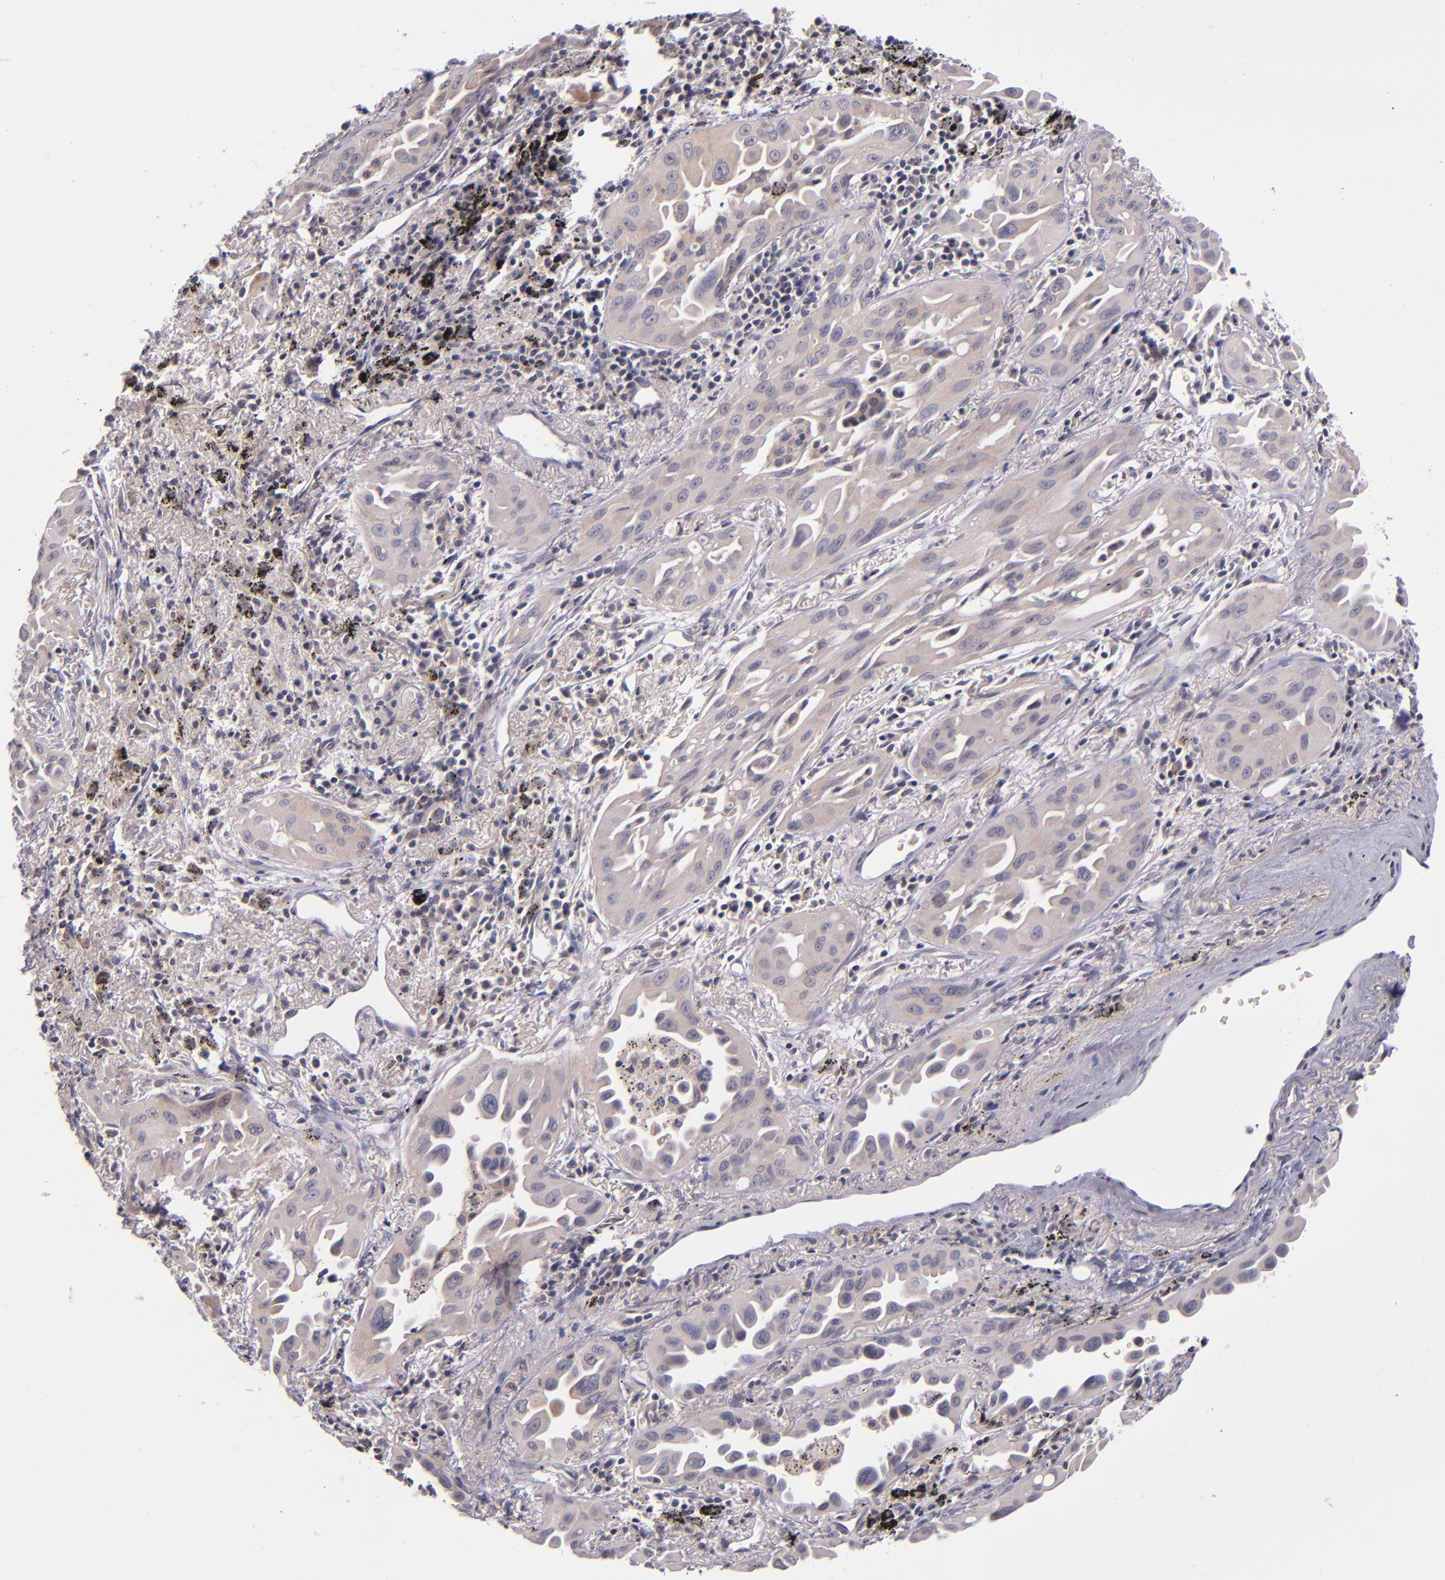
{"staining": {"intensity": "weak", "quantity": "25%-75%", "location": "cytoplasmic/membranous"}, "tissue": "lung cancer", "cell_type": "Tumor cells", "image_type": "cancer", "snomed": [{"axis": "morphology", "description": "Adenocarcinoma, NOS"}, {"axis": "topography", "description": "Lung"}], "caption": "The immunohistochemical stain highlights weak cytoplasmic/membranous expression in tumor cells of lung adenocarcinoma tissue.", "gene": "TSC2", "patient": {"sex": "male", "age": 68}}